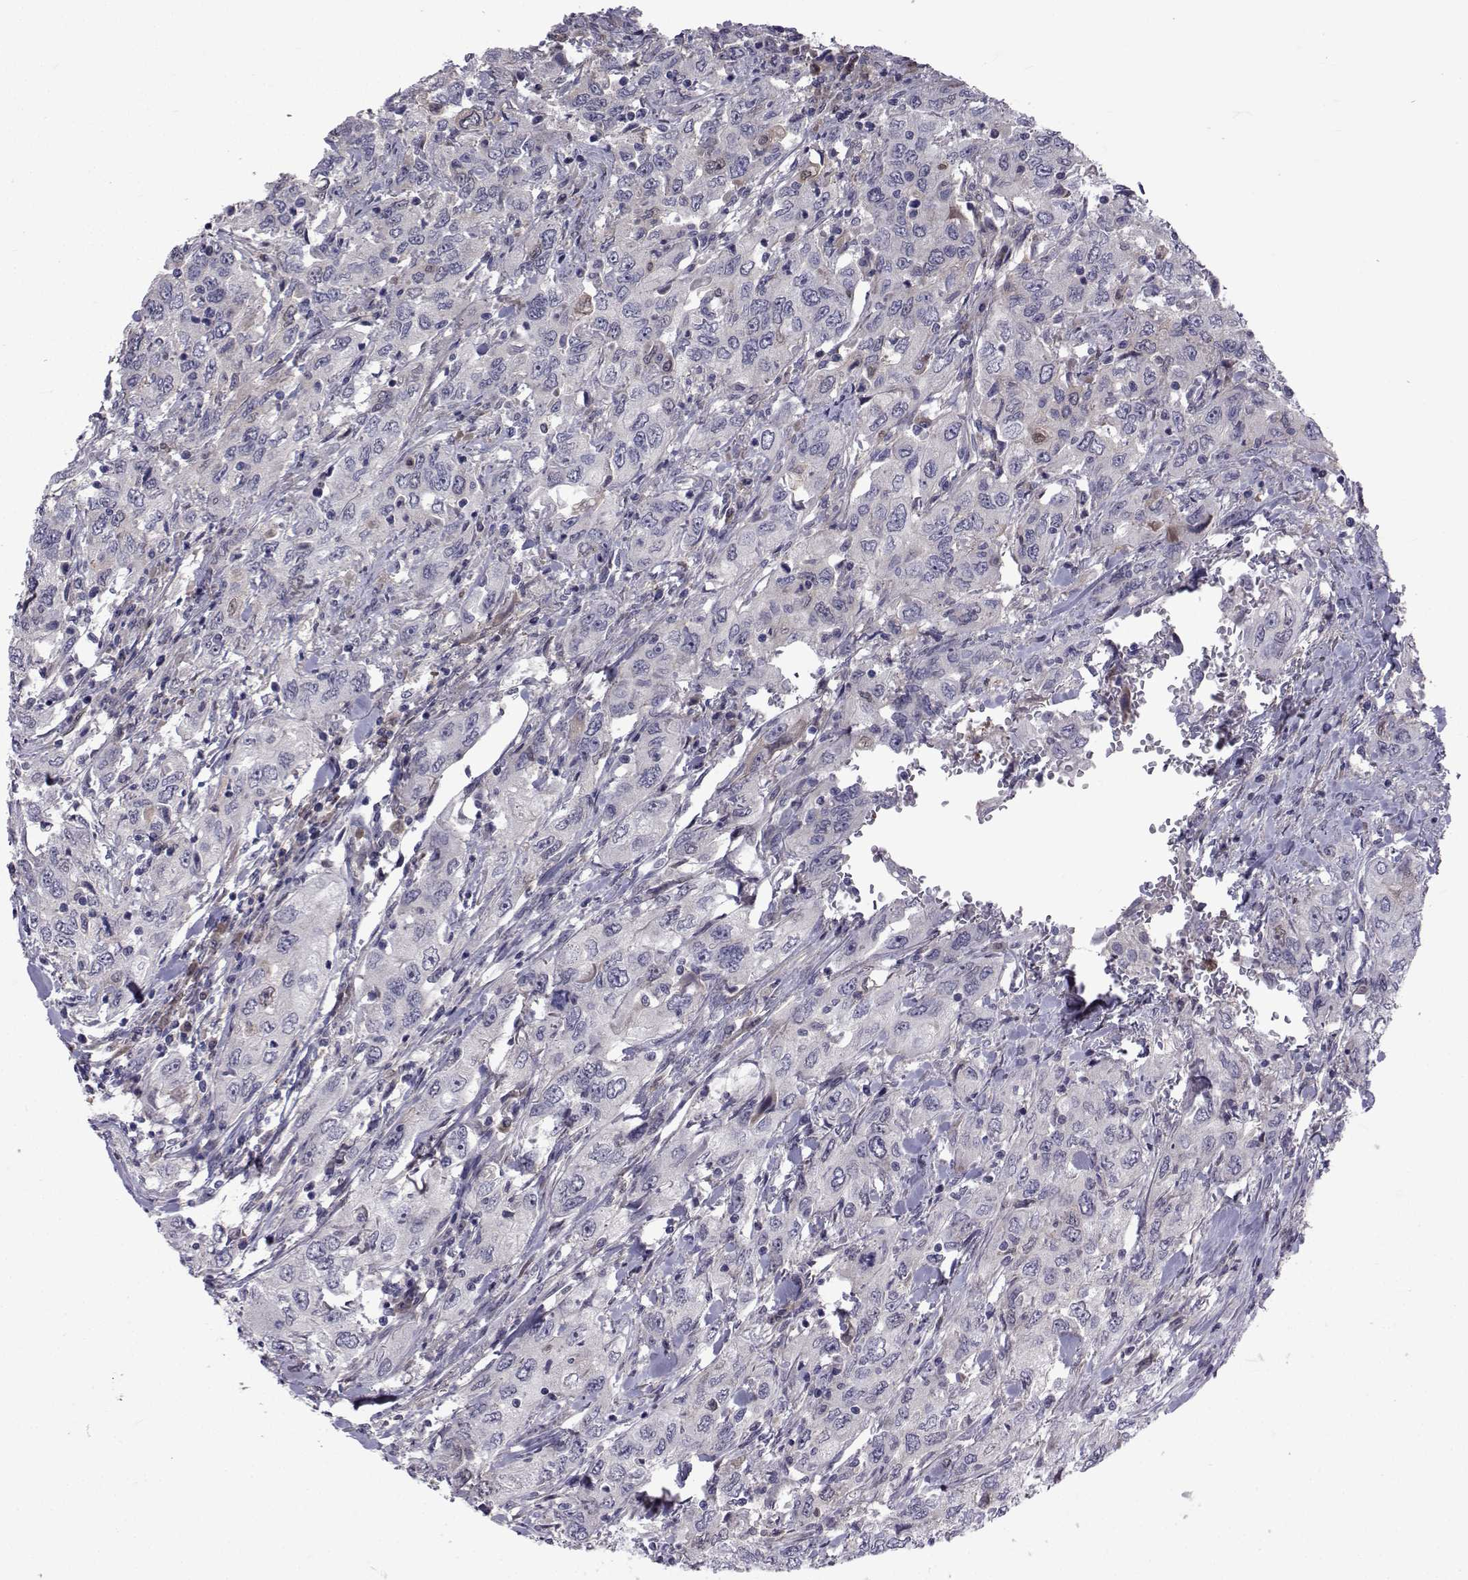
{"staining": {"intensity": "negative", "quantity": "none", "location": "none"}, "tissue": "urothelial cancer", "cell_type": "Tumor cells", "image_type": "cancer", "snomed": [{"axis": "morphology", "description": "Urothelial carcinoma, High grade"}, {"axis": "topography", "description": "Urinary bladder"}], "caption": "A high-resolution histopathology image shows IHC staining of urothelial cancer, which reveals no significant positivity in tumor cells.", "gene": "TNFRSF11B", "patient": {"sex": "male", "age": 76}}